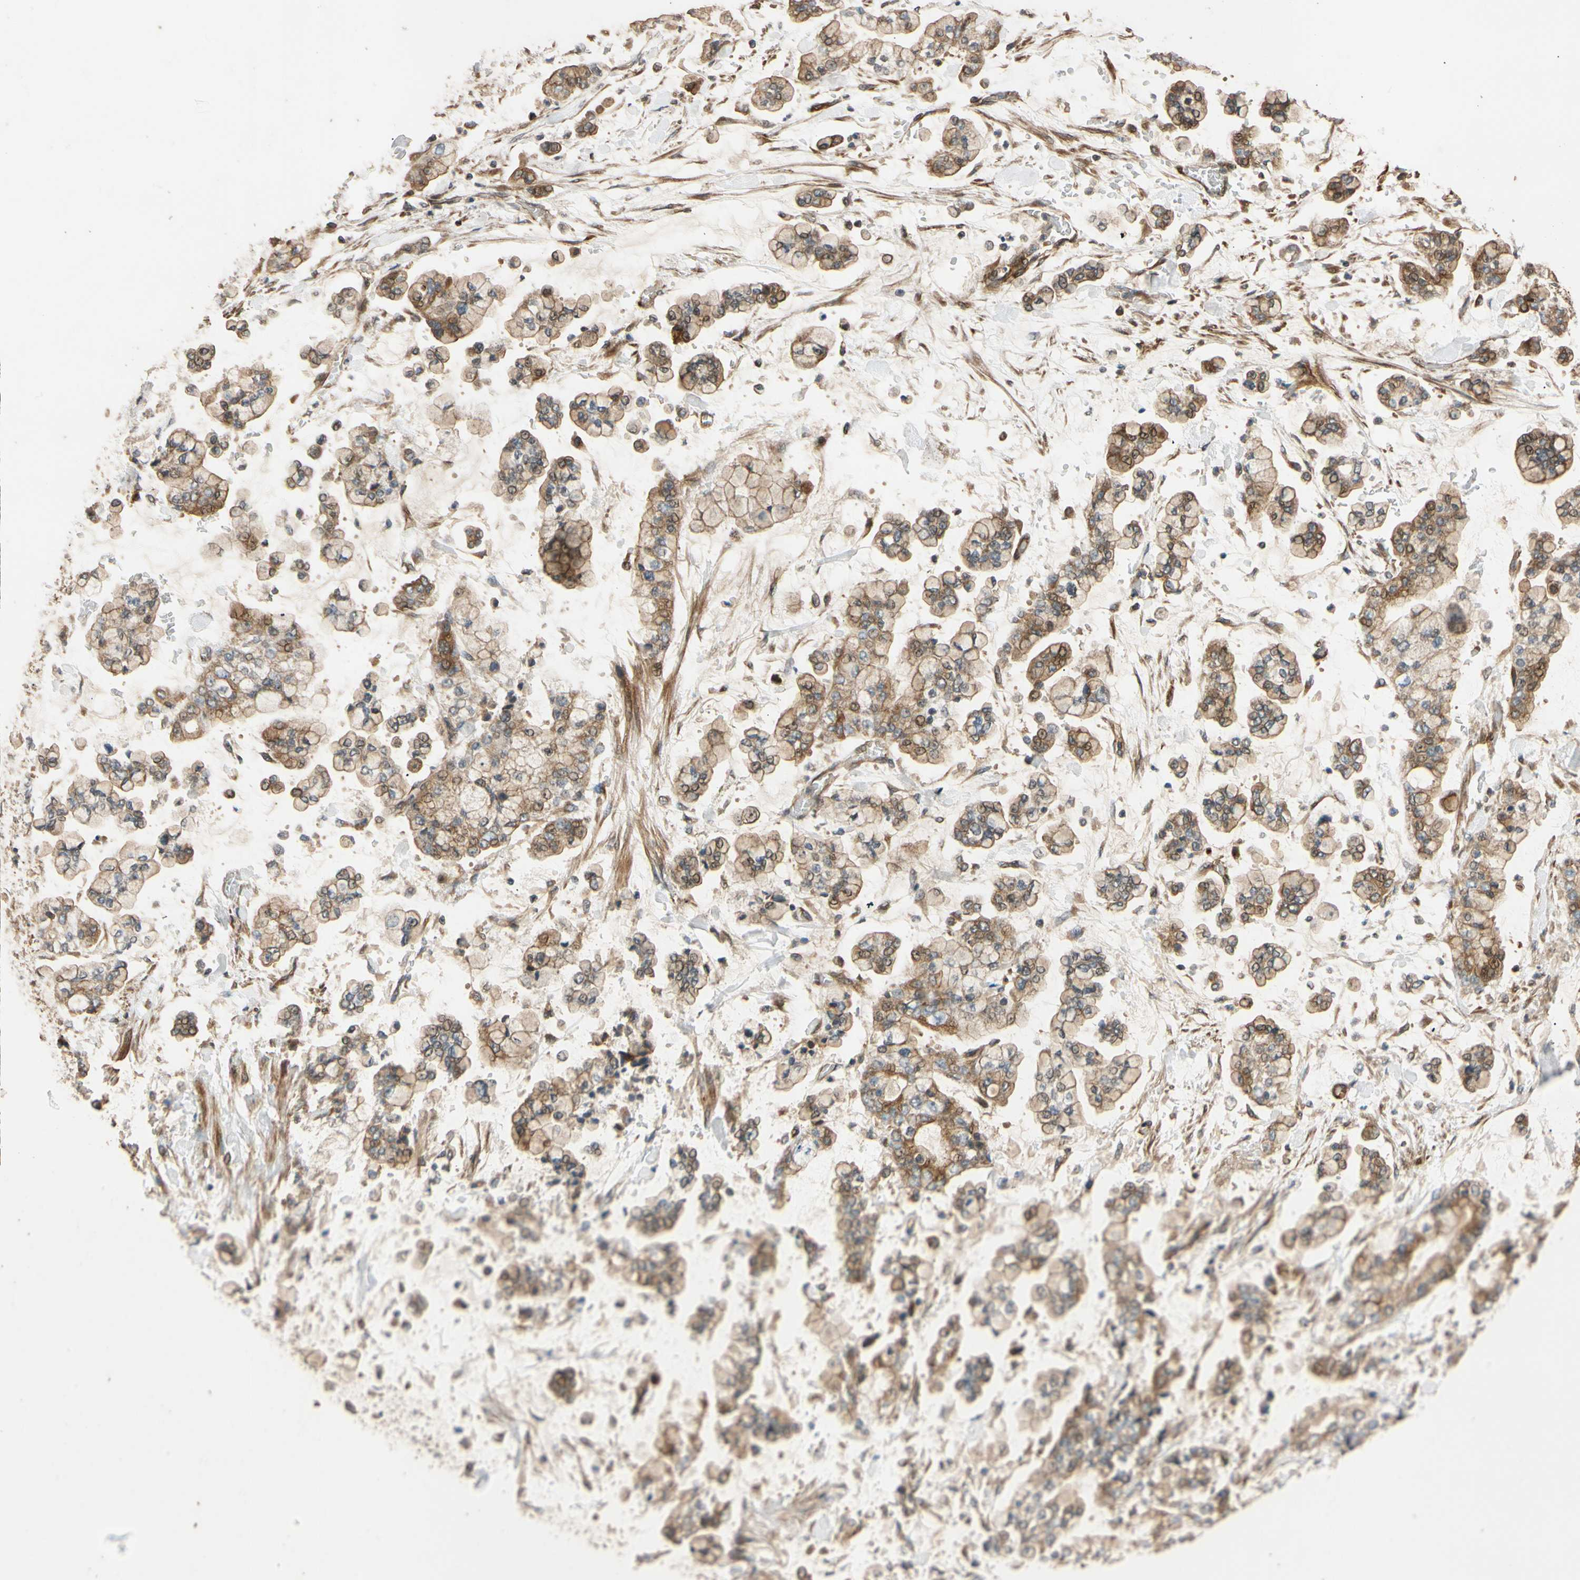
{"staining": {"intensity": "moderate", "quantity": "25%-75%", "location": "cytoplasmic/membranous"}, "tissue": "stomach cancer", "cell_type": "Tumor cells", "image_type": "cancer", "snomed": [{"axis": "morphology", "description": "Normal tissue, NOS"}, {"axis": "morphology", "description": "Adenocarcinoma, NOS"}, {"axis": "topography", "description": "Stomach, upper"}, {"axis": "topography", "description": "Stomach"}], "caption": "Human stomach cancer (adenocarcinoma) stained with a brown dye reveals moderate cytoplasmic/membranous positive expression in about 25%-75% of tumor cells.", "gene": "MGRN1", "patient": {"sex": "male", "age": 76}}